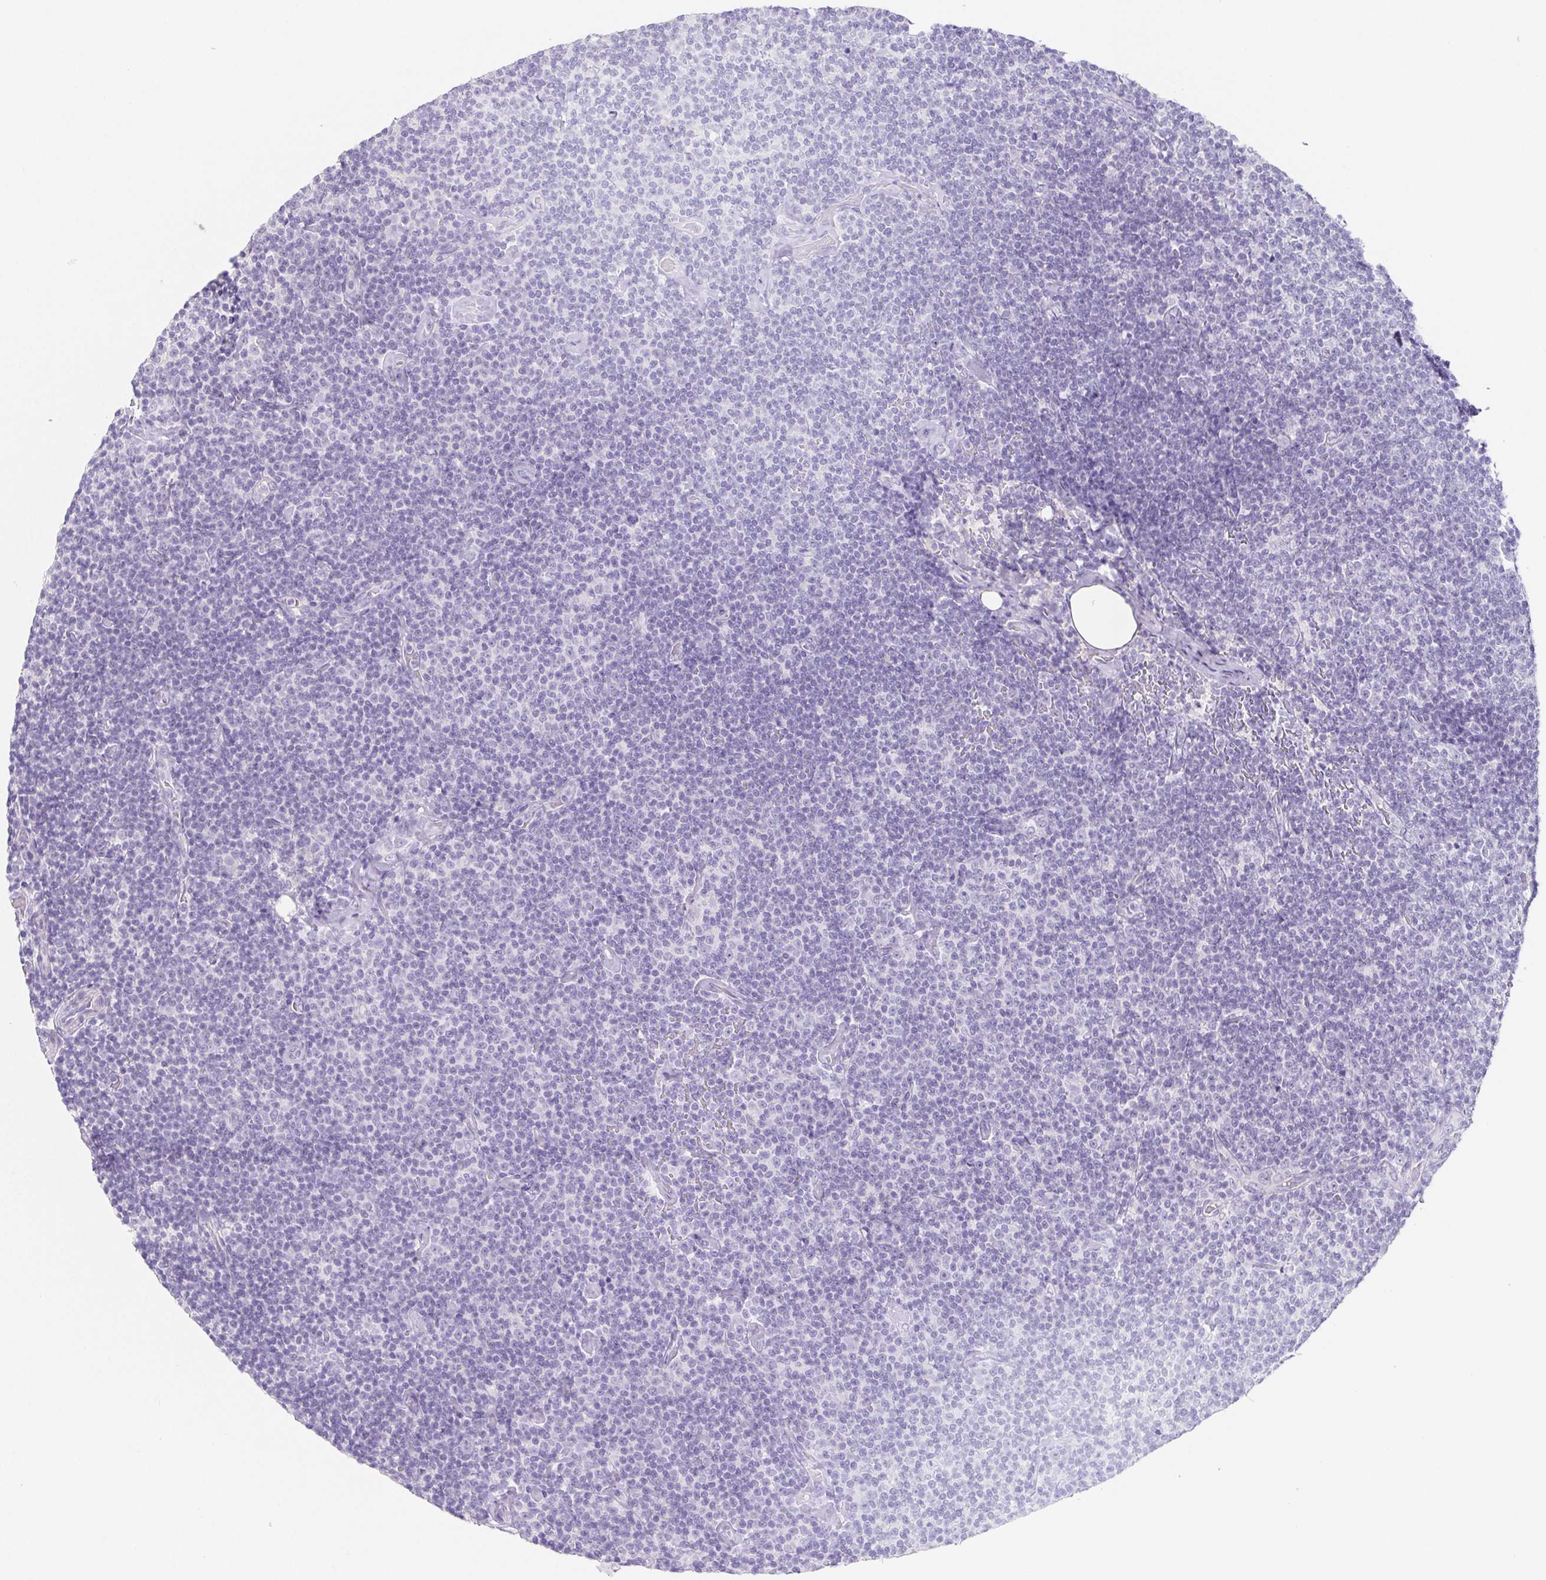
{"staining": {"intensity": "negative", "quantity": "none", "location": "none"}, "tissue": "lymphoma", "cell_type": "Tumor cells", "image_type": "cancer", "snomed": [{"axis": "morphology", "description": "Malignant lymphoma, non-Hodgkin's type, Low grade"}, {"axis": "topography", "description": "Lymph node"}], "caption": "This is a micrograph of IHC staining of malignant lymphoma, non-Hodgkin's type (low-grade), which shows no expression in tumor cells.", "gene": "HDGFL1", "patient": {"sex": "male", "age": 81}}